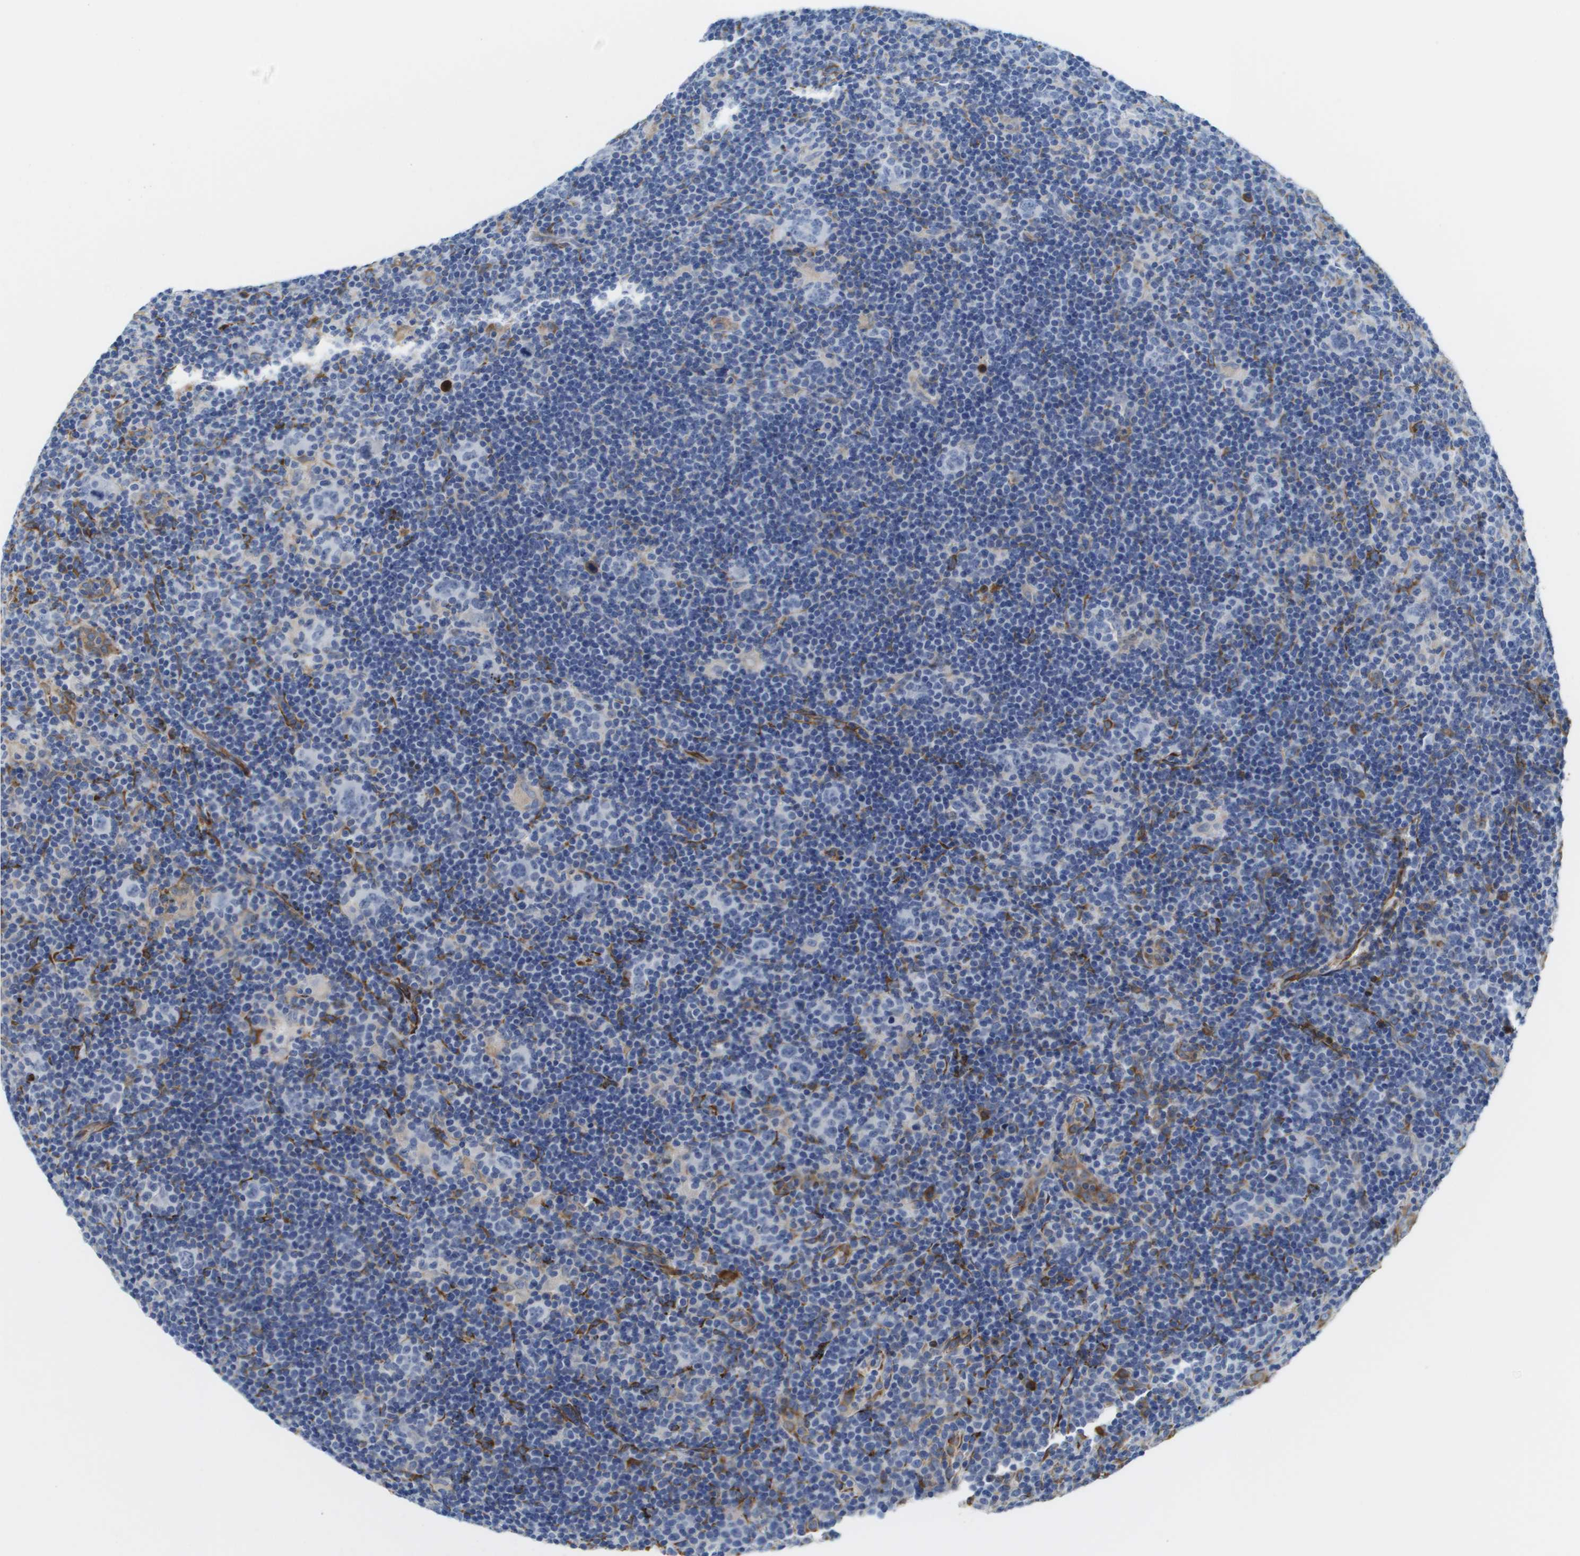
{"staining": {"intensity": "negative", "quantity": "none", "location": "none"}, "tissue": "lymphoma", "cell_type": "Tumor cells", "image_type": "cancer", "snomed": [{"axis": "morphology", "description": "Hodgkin's disease, NOS"}, {"axis": "topography", "description": "Lymph node"}], "caption": "DAB immunohistochemical staining of human lymphoma displays no significant expression in tumor cells. (DAB immunohistochemistry visualized using brightfield microscopy, high magnification).", "gene": "ST3GAL2", "patient": {"sex": "female", "age": 57}}